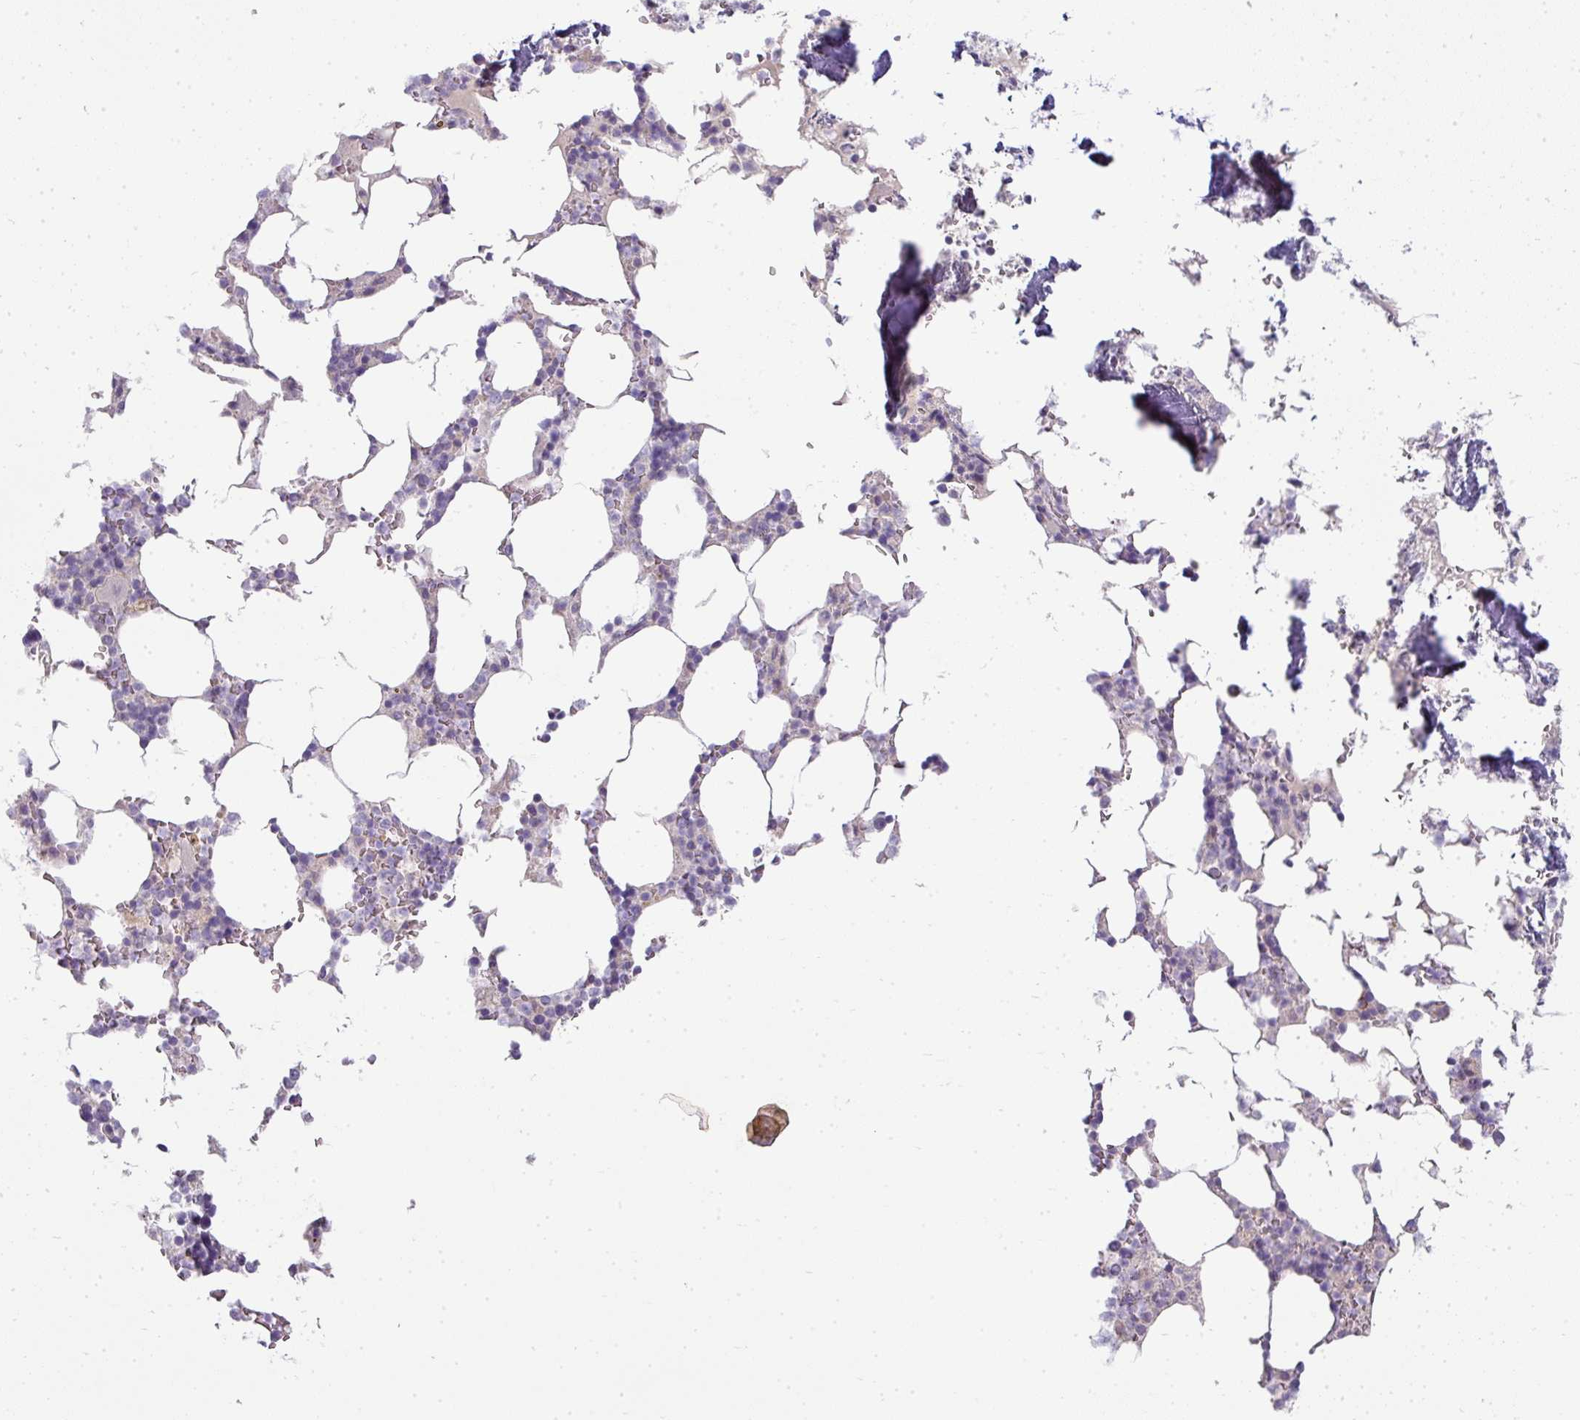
{"staining": {"intensity": "negative", "quantity": "none", "location": "none"}, "tissue": "bone marrow", "cell_type": "Hematopoietic cells", "image_type": "normal", "snomed": [{"axis": "morphology", "description": "Normal tissue, NOS"}, {"axis": "topography", "description": "Bone marrow"}], "caption": "This photomicrograph is of unremarkable bone marrow stained with immunohistochemistry to label a protein in brown with the nuclei are counter-stained blue. There is no staining in hematopoietic cells. (Brightfield microscopy of DAB (3,3'-diaminobenzidine) immunohistochemistry (IHC) at high magnification).", "gene": "ASXL3", "patient": {"sex": "male", "age": 64}}